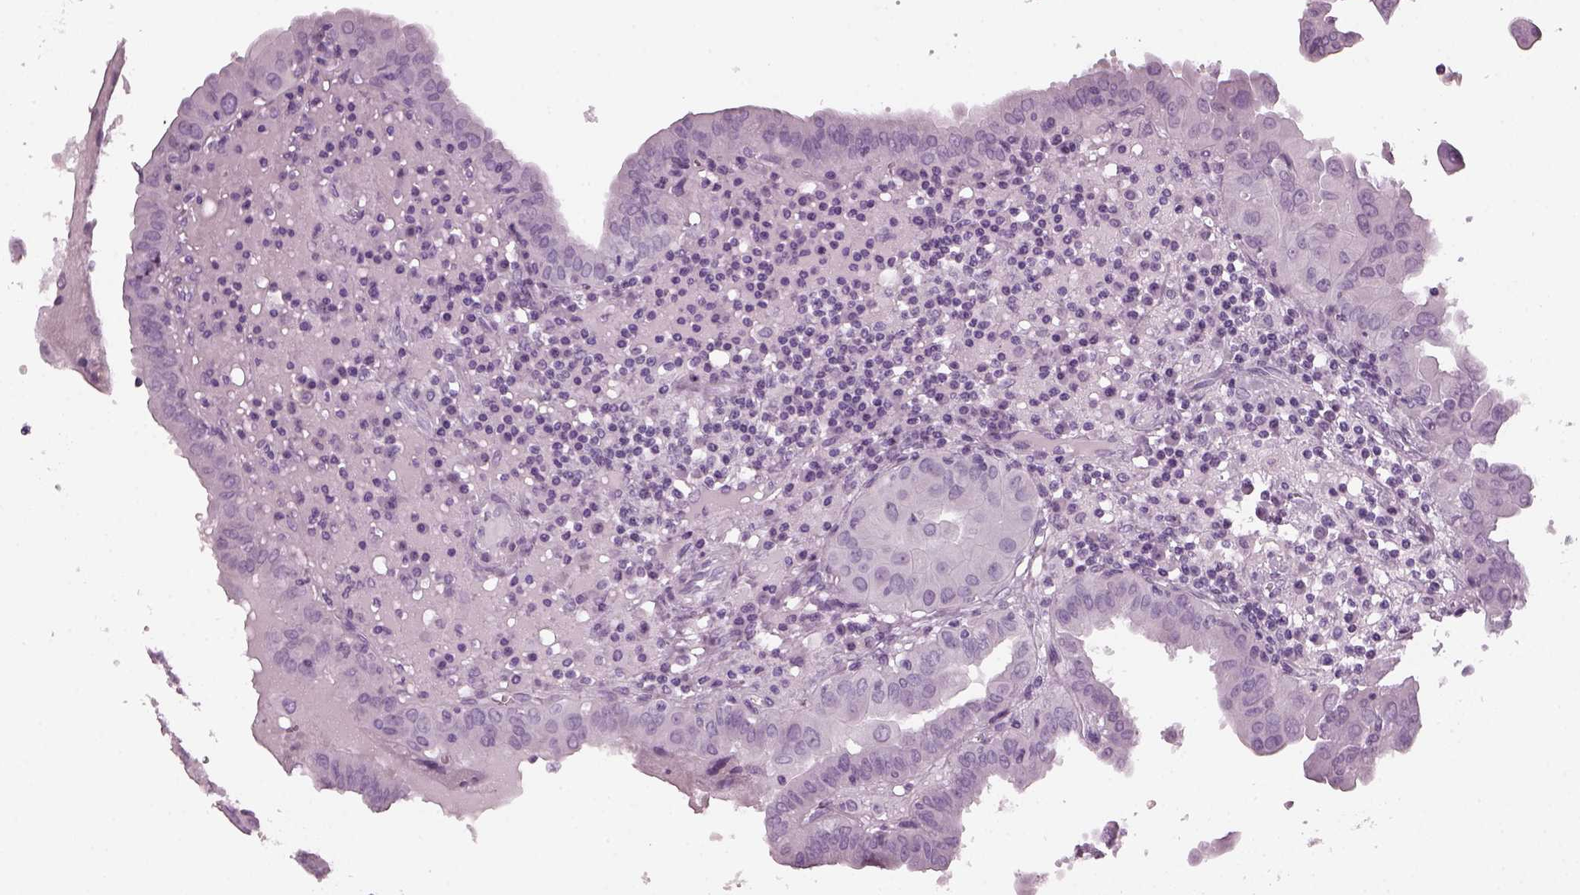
{"staining": {"intensity": "negative", "quantity": "none", "location": "none"}, "tissue": "thyroid cancer", "cell_type": "Tumor cells", "image_type": "cancer", "snomed": [{"axis": "morphology", "description": "Papillary adenocarcinoma, NOS"}, {"axis": "topography", "description": "Thyroid gland"}], "caption": "DAB immunohistochemical staining of thyroid papillary adenocarcinoma reveals no significant expression in tumor cells.", "gene": "RCVRN", "patient": {"sex": "female", "age": 37}}